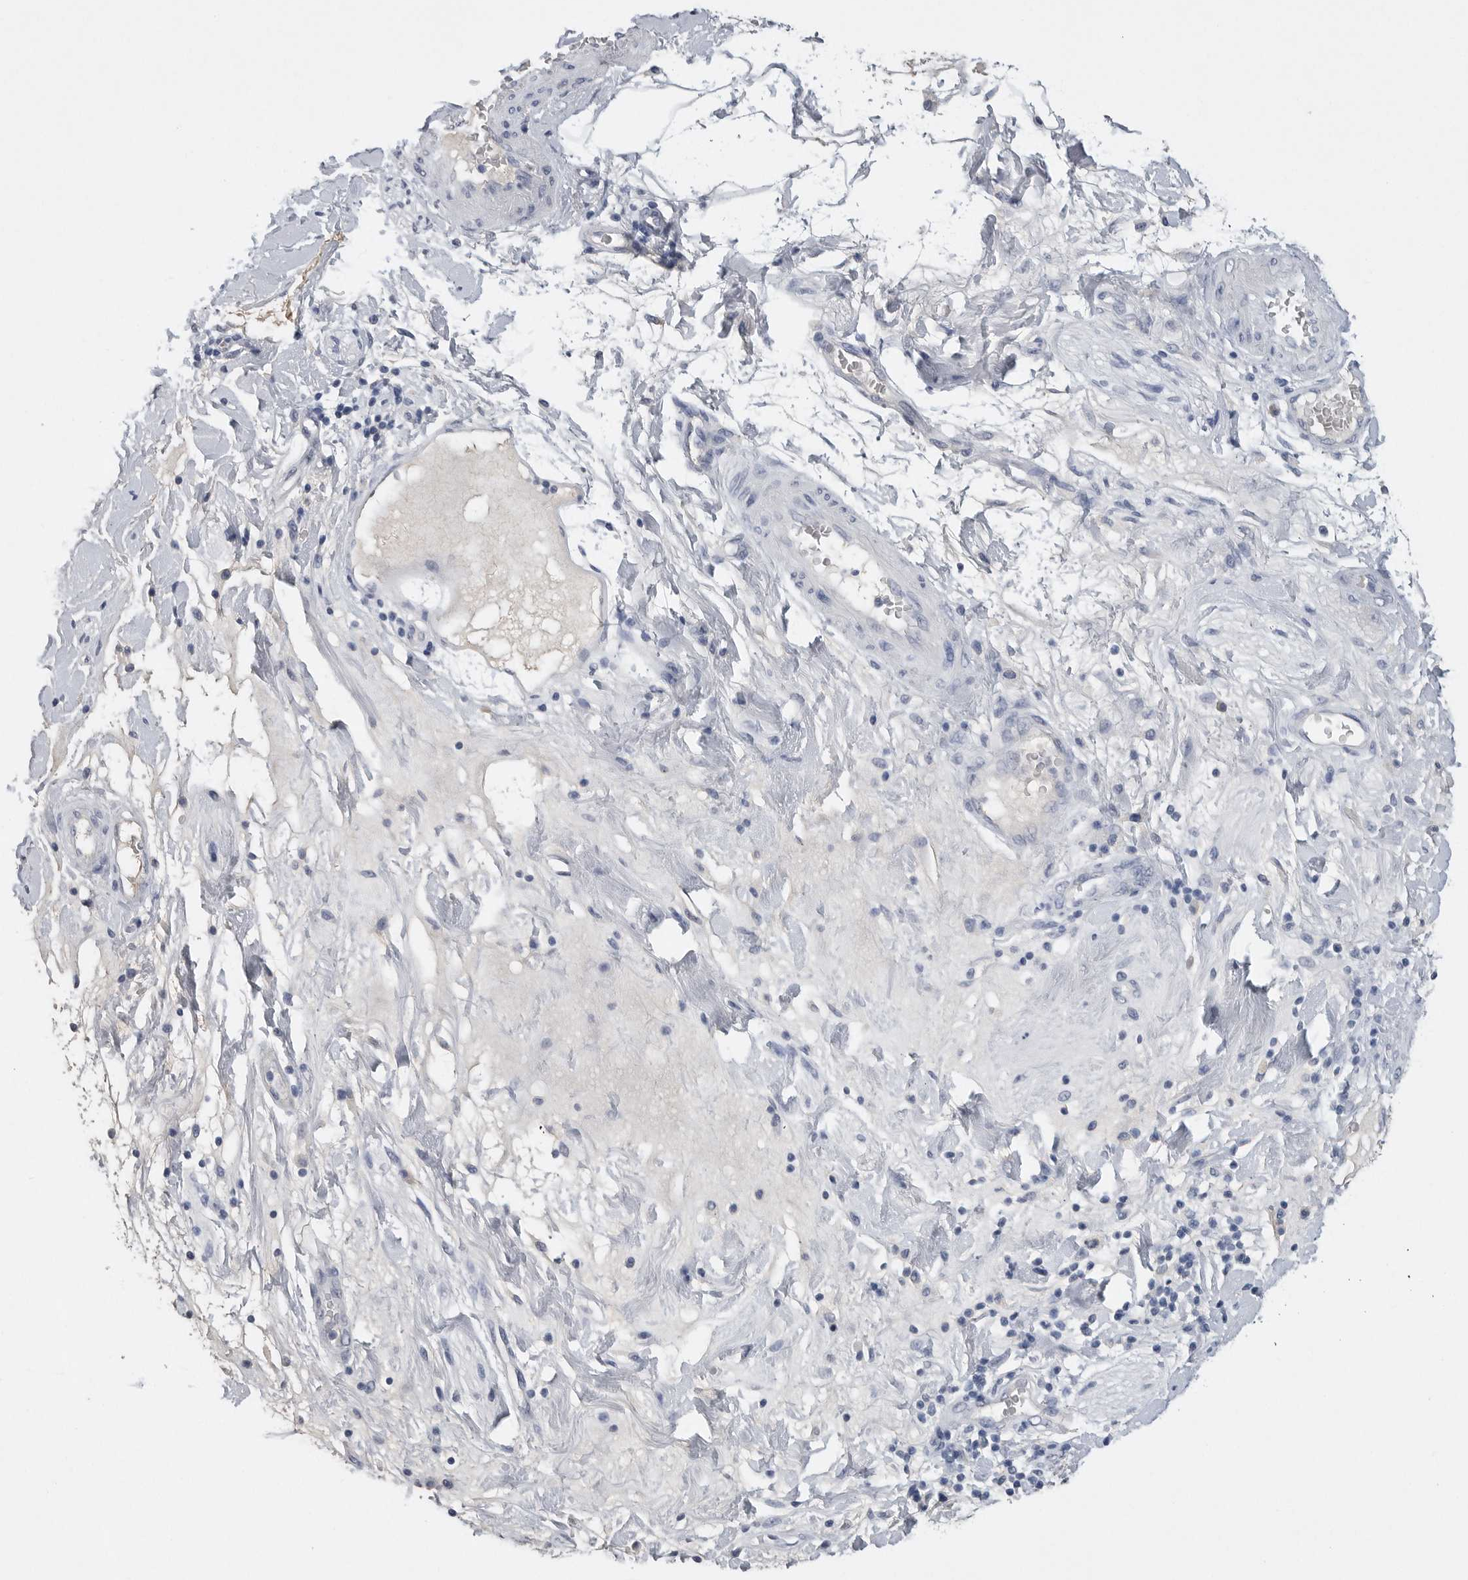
{"staining": {"intensity": "negative", "quantity": "none", "location": "none"}, "tissue": "pancreatic cancer", "cell_type": "Tumor cells", "image_type": "cancer", "snomed": [{"axis": "morphology", "description": "Adenocarcinoma, NOS"}, {"axis": "topography", "description": "Pancreas"}], "caption": "The photomicrograph displays no staining of tumor cells in pancreatic adenocarcinoma. (IHC, brightfield microscopy, high magnification).", "gene": "FABP6", "patient": {"sex": "male", "age": 63}}